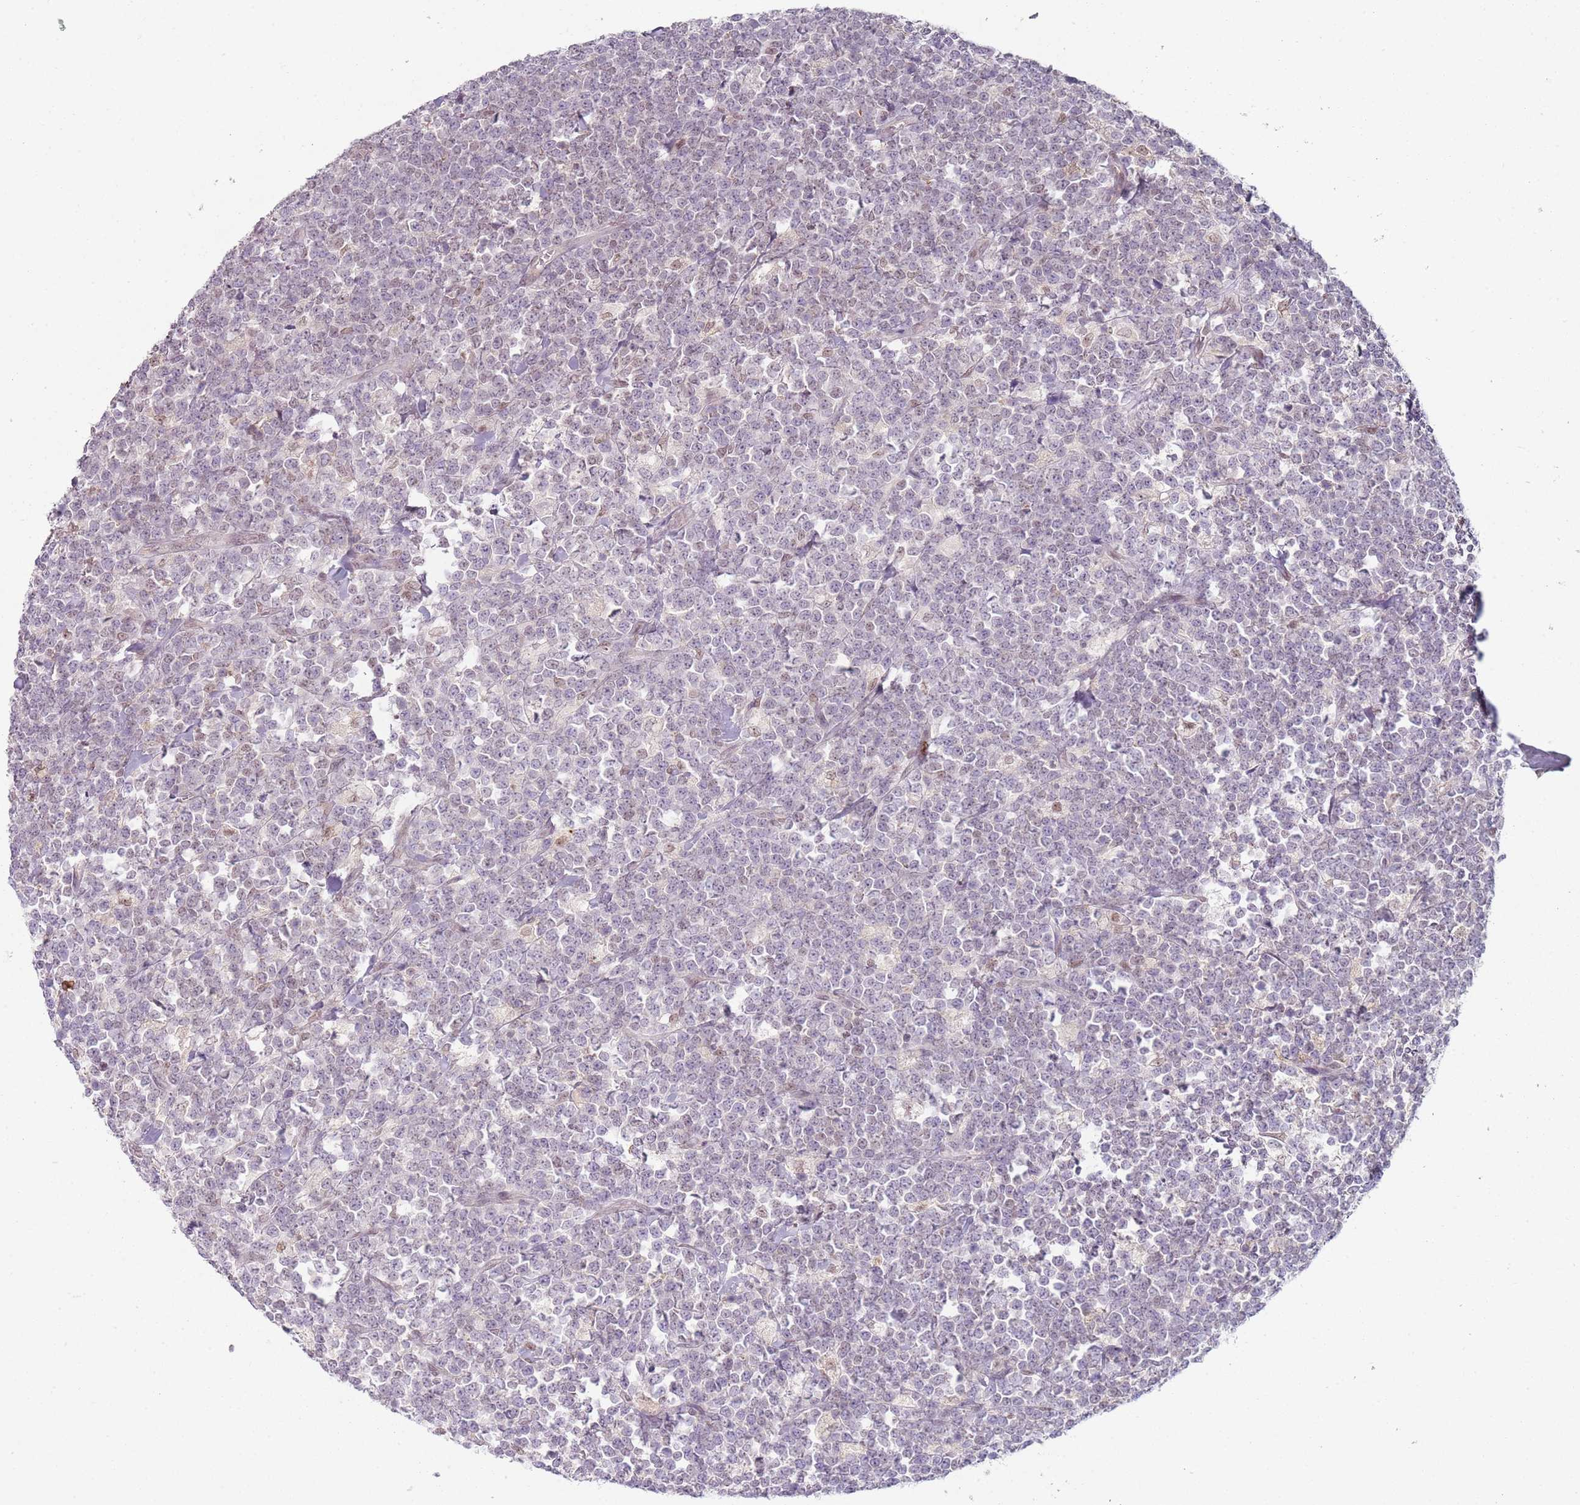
{"staining": {"intensity": "negative", "quantity": "none", "location": "none"}, "tissue": "lymphoma", "cell_type": "Tumor cells", "image_type": "cancer", "snomed": [{"axis": "morphology", "description": "Malignant lymphoma, non-Hodgkin's type, High grade"}, {"axis": "topography", "description": "Small intestine"}, {"axis": "topography", "description": "Colon"}], "caption": "A histopathology image of lymphoma stained for a protein reveals no brown staining in tumor cells. (Brightfield microscopy of DAB (3,3'-diaminobenzidine) IHC at high magnification).", "gene": "SMARCAL1", "patient": {"sex": "male", "age": 8}}